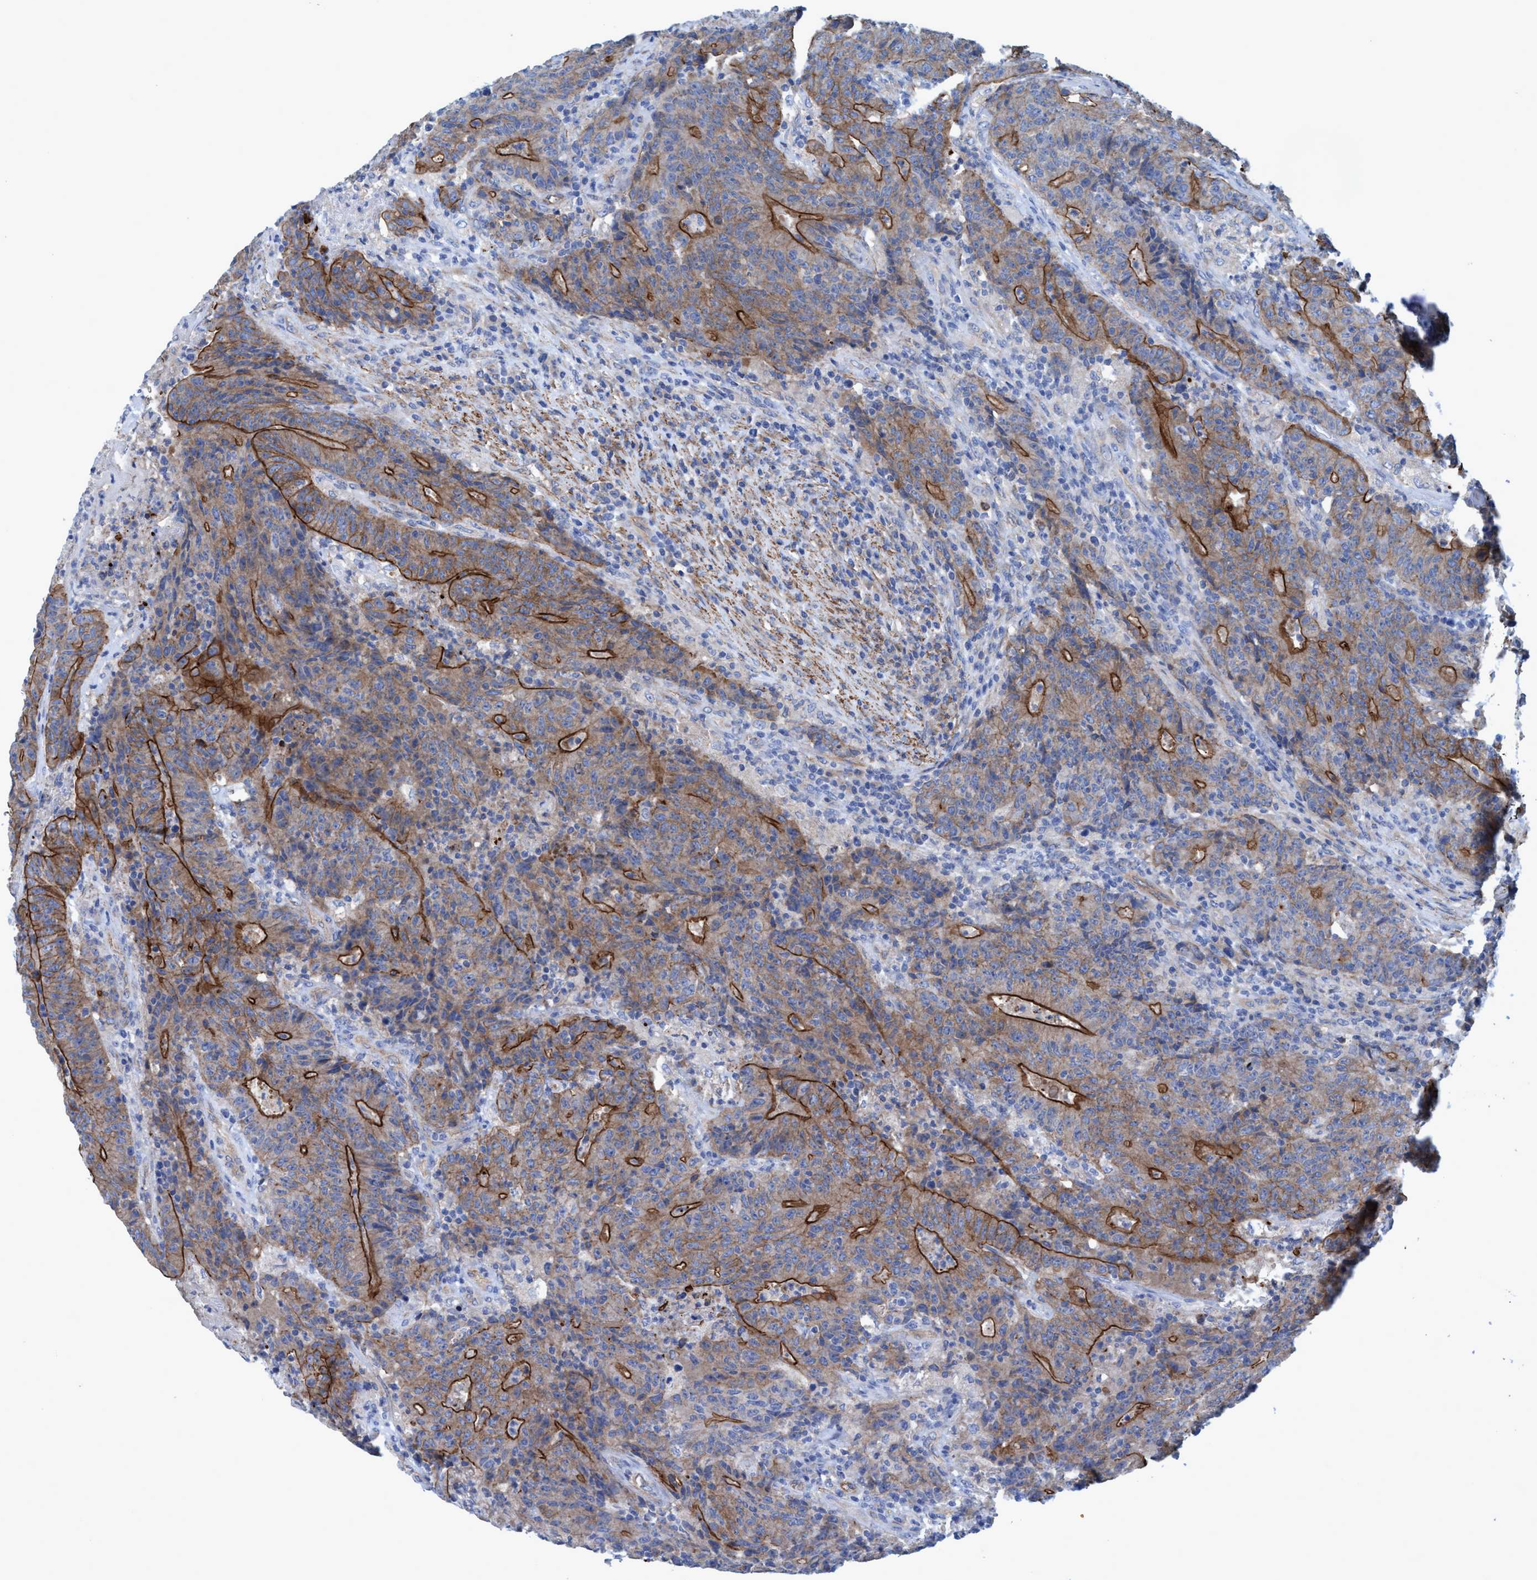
{"staining": {"intensity": "strong", "quantity": "<25%", "location": "cytoplasmic/membranous"}, "tissue": "colorectal cancer", "cell_type": "Tumor cells", "image_type": "cancer", "snomed": [{"axis": "morphology", "description": "Normal tissue, NOS"}, {"axis": "morphology", "description": "Adenocarcinoma, NOS"}, {"axis": "topography", "description": "Colon"}], "caption": "IHC image of neoplastic tissue: human colorectal cancer (adenocarcinoma) stained using immunohistochemistry shows medium levels of strong protein expression localized specifically in the cytoplasmic/membranous of tumor cells, appearing as a cytoplasmic/membranous brown color.", "gene": "GULP1", "patient": {"sex": "female", "age": 75}}